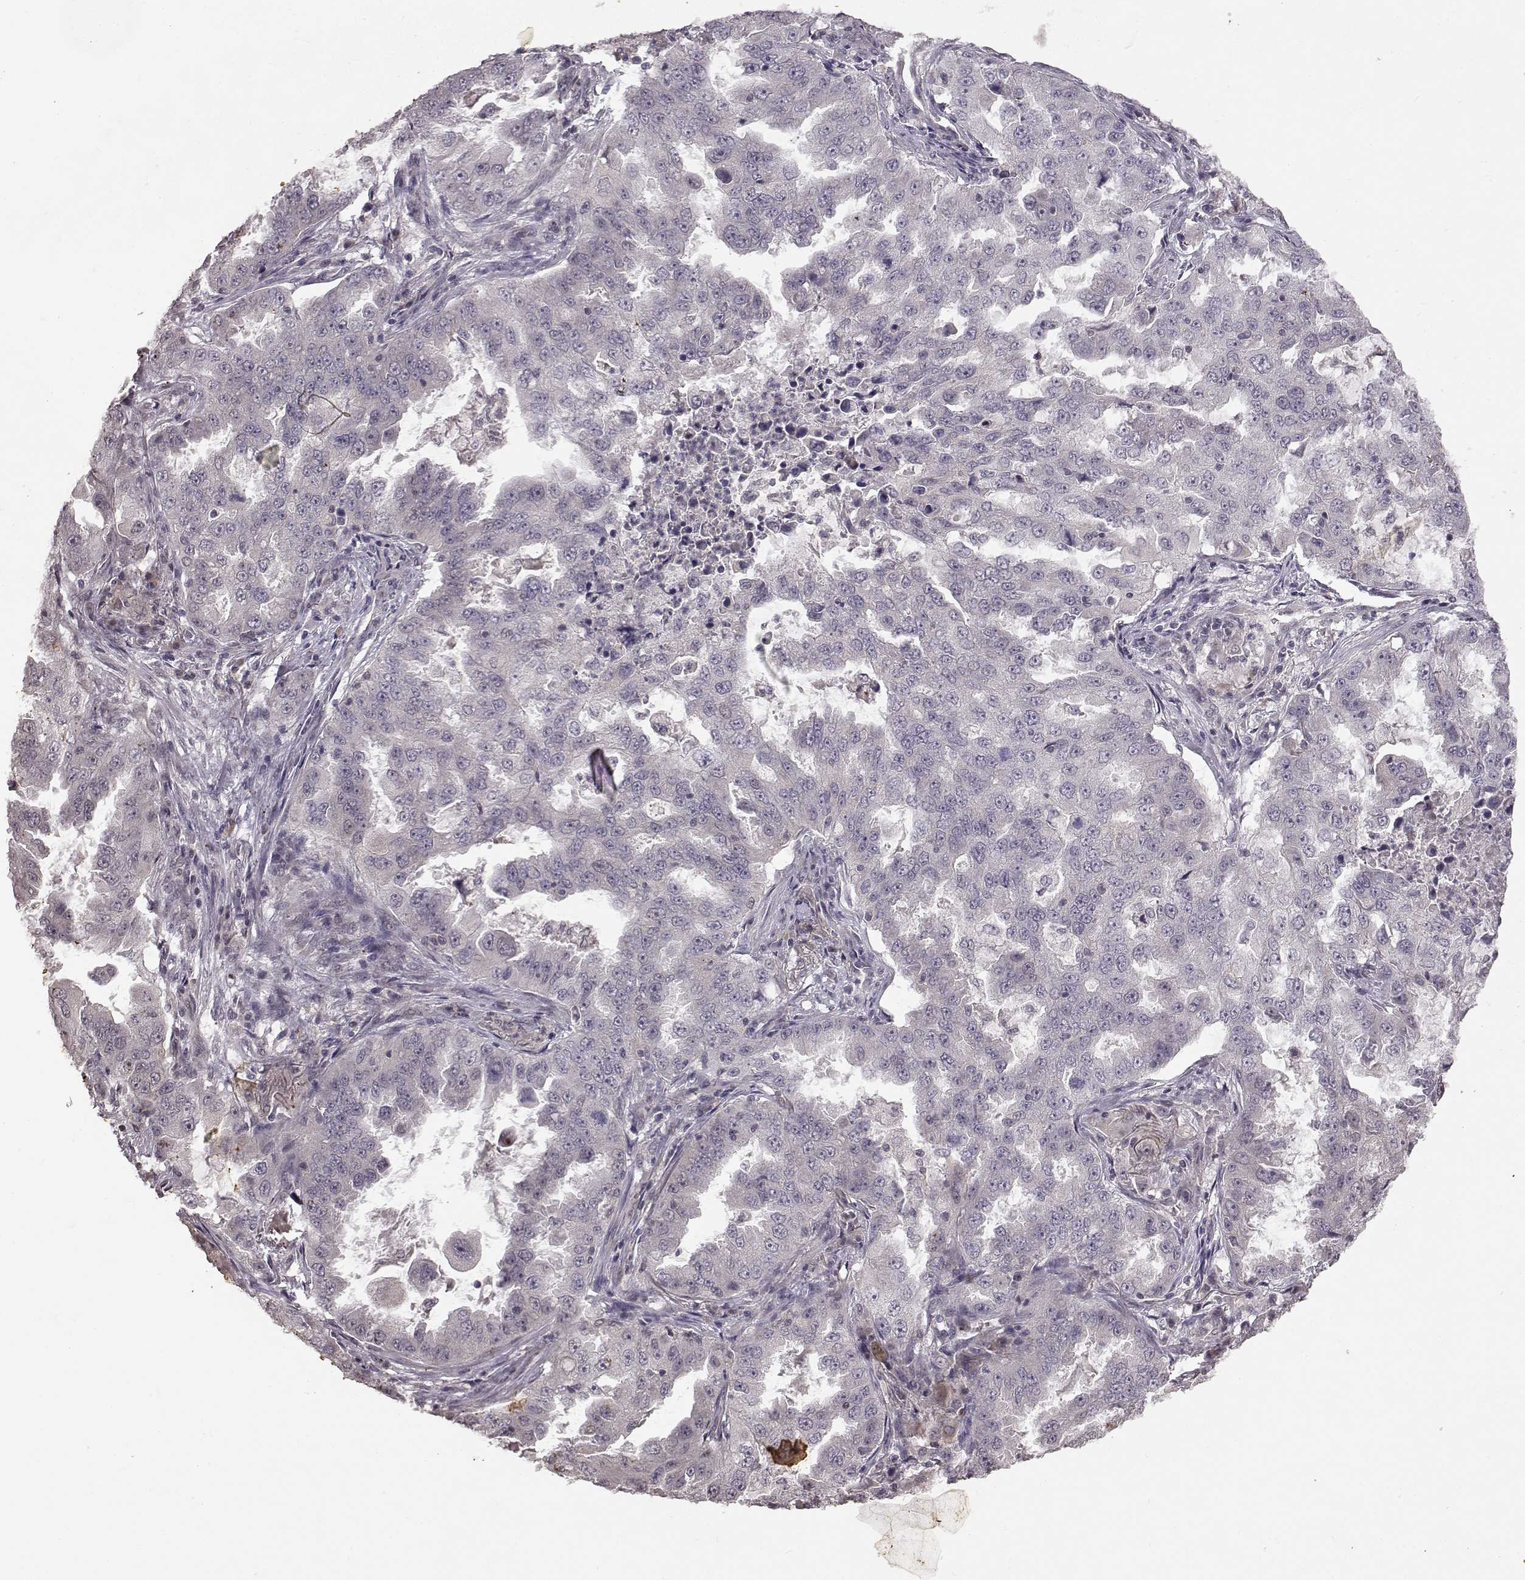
{"staining": {"intensity": "negative", "quantity": "none", "location": "none"}, "tissue": "lung cancer", "cell_type": "Tumor cells", "image_type": "cancer", "snomed": [{"axis": "morphology", "description": "Adenocarcinoma, NOS"}, {"axis": "topography", "description": "Lung"}], "caption": "Tumor cells show no significant protein positivity in adenocarcinoma (lung). (Brightfield microscopy of DAB immunohistochemistry (IHC) at high magnification).", "gene": "NTRK2", "patient": {"sex": "female", "age": 61}}